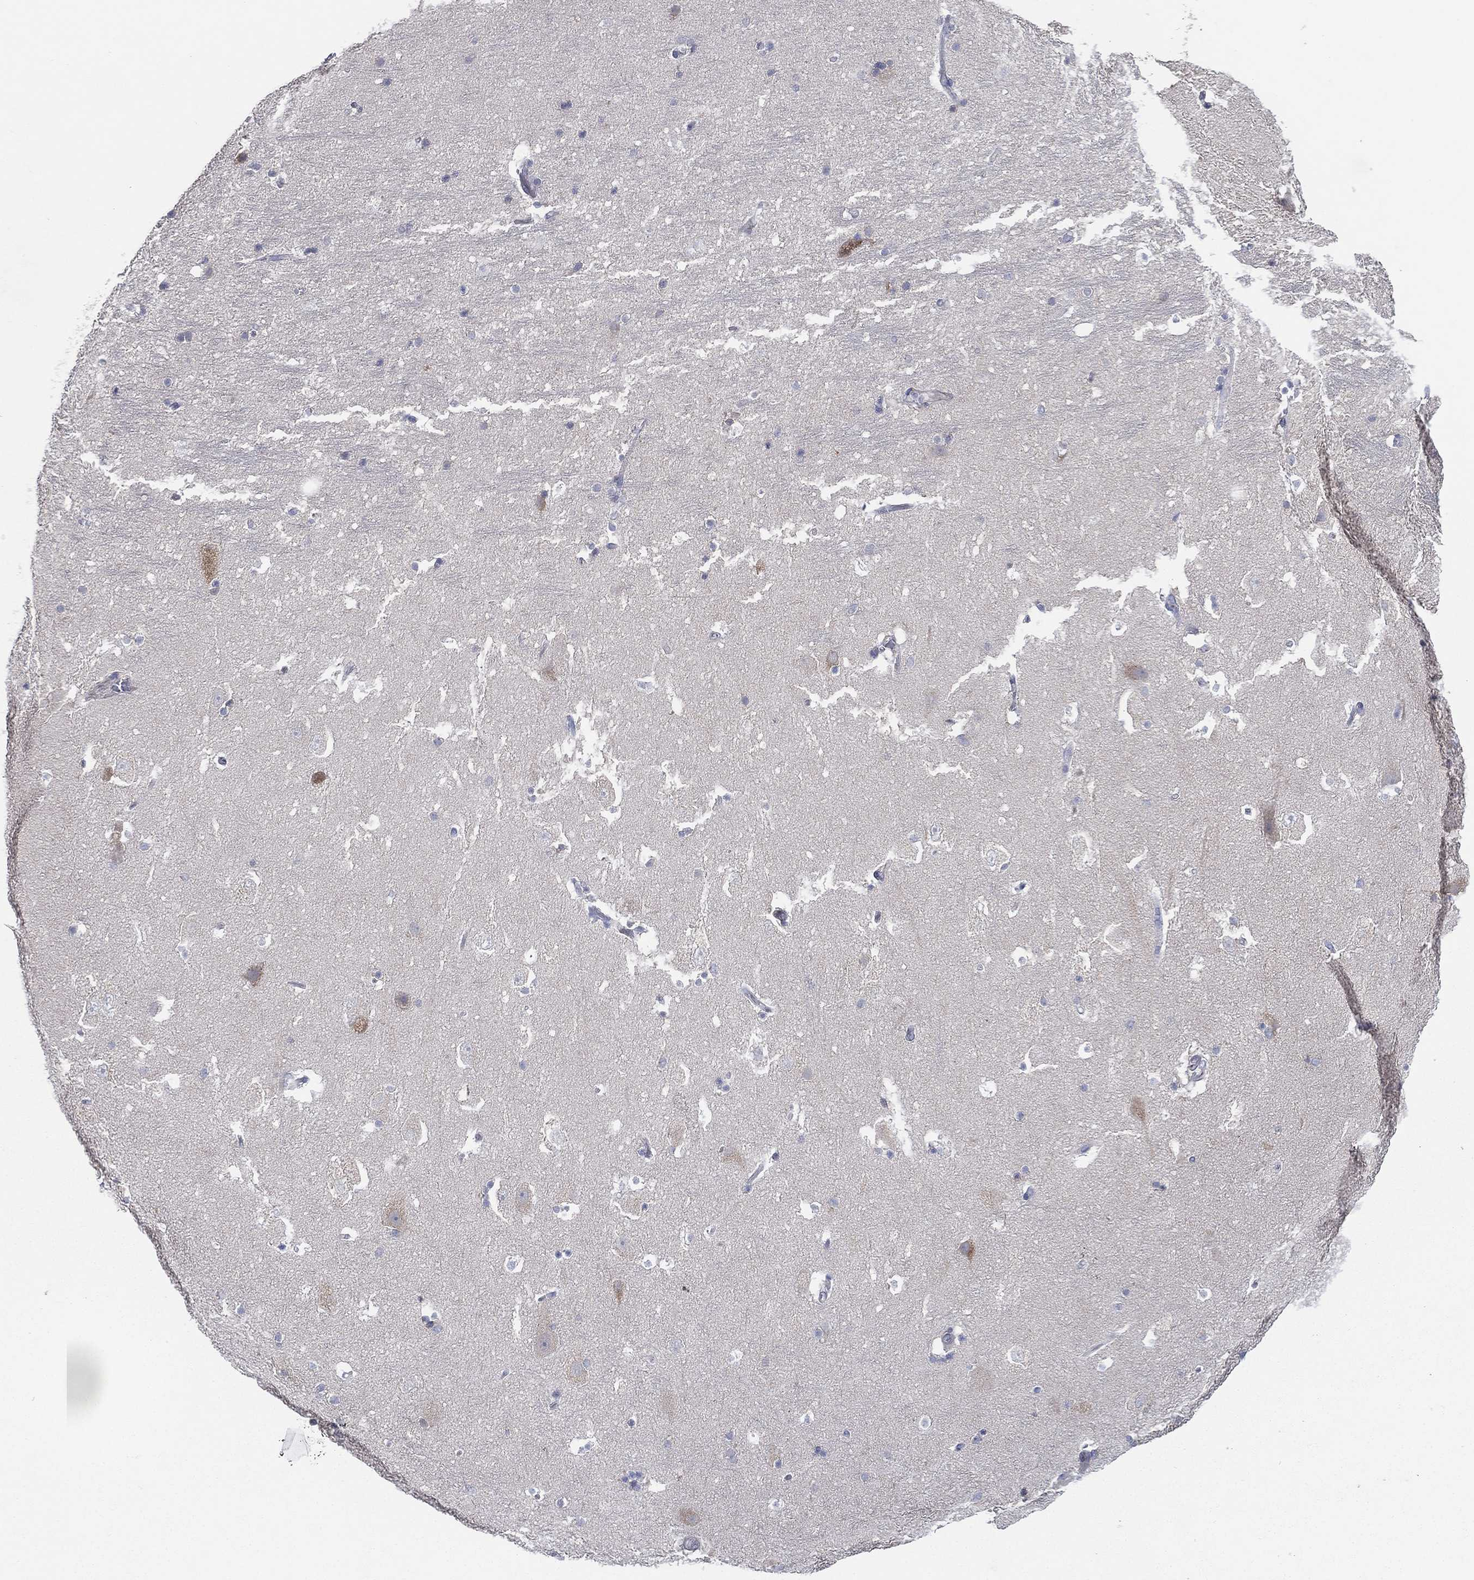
{"staining": {"intensity": "negative", "quantity": "none", "location": "none"}, "tissue": "hippocampus", "cell_type": "Glial cells", "image_type": "normal", "snomed": [{"axis": "morphology", "description": "Normal tissue, NOS"}, {"axis": "topography", "description": "Hippocampus"}], "caption": "Immunohistochemistry photomicrograph of normal hippocampus stained for a protein (brown), which demonstrates no expression in glial cells.", "gene": "ATP8A2", "patient": {"sex": "male", "age": 51}}